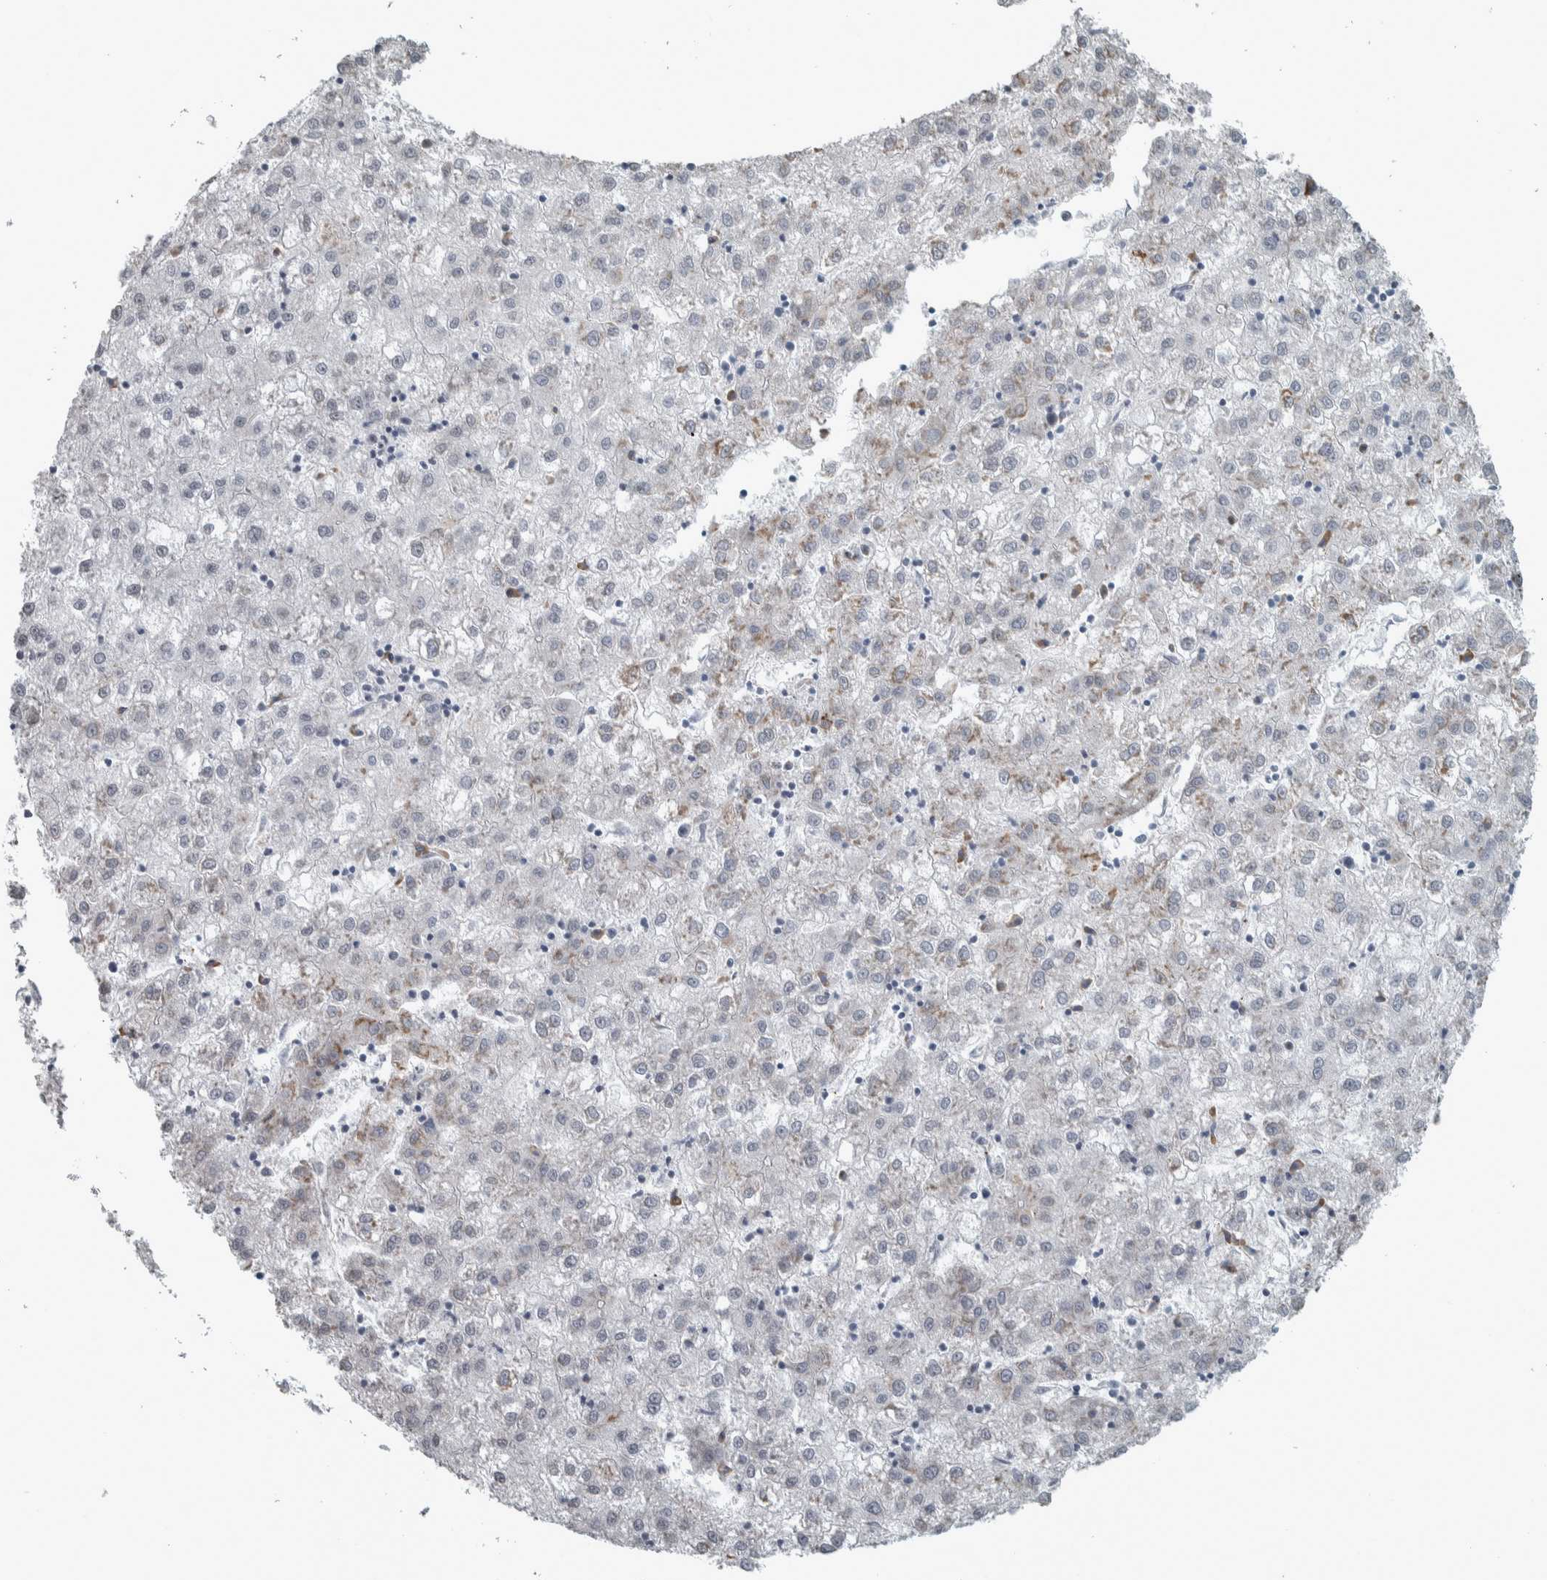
{"staining": {"intensity": "negative", "quantity": "none", "location": "none"}, "tissue": "liver cancer", "cell_type": "Tumor cells", "image_type": "cancer", "snomed": [{"axis": "morphology", "description": "Carcinoma, Hepatocellular, NOS"}, {"axis": "topography", "description": "Liver"}], "caption": "DAB (3,3'-diaminobenzidine) immunohistochemical staining of human liver hepatocellular carcinoma exhibits no significant staining in tumor cells.", "gene": "DDX42", "patient": {"sex": "male", "age": 72}}